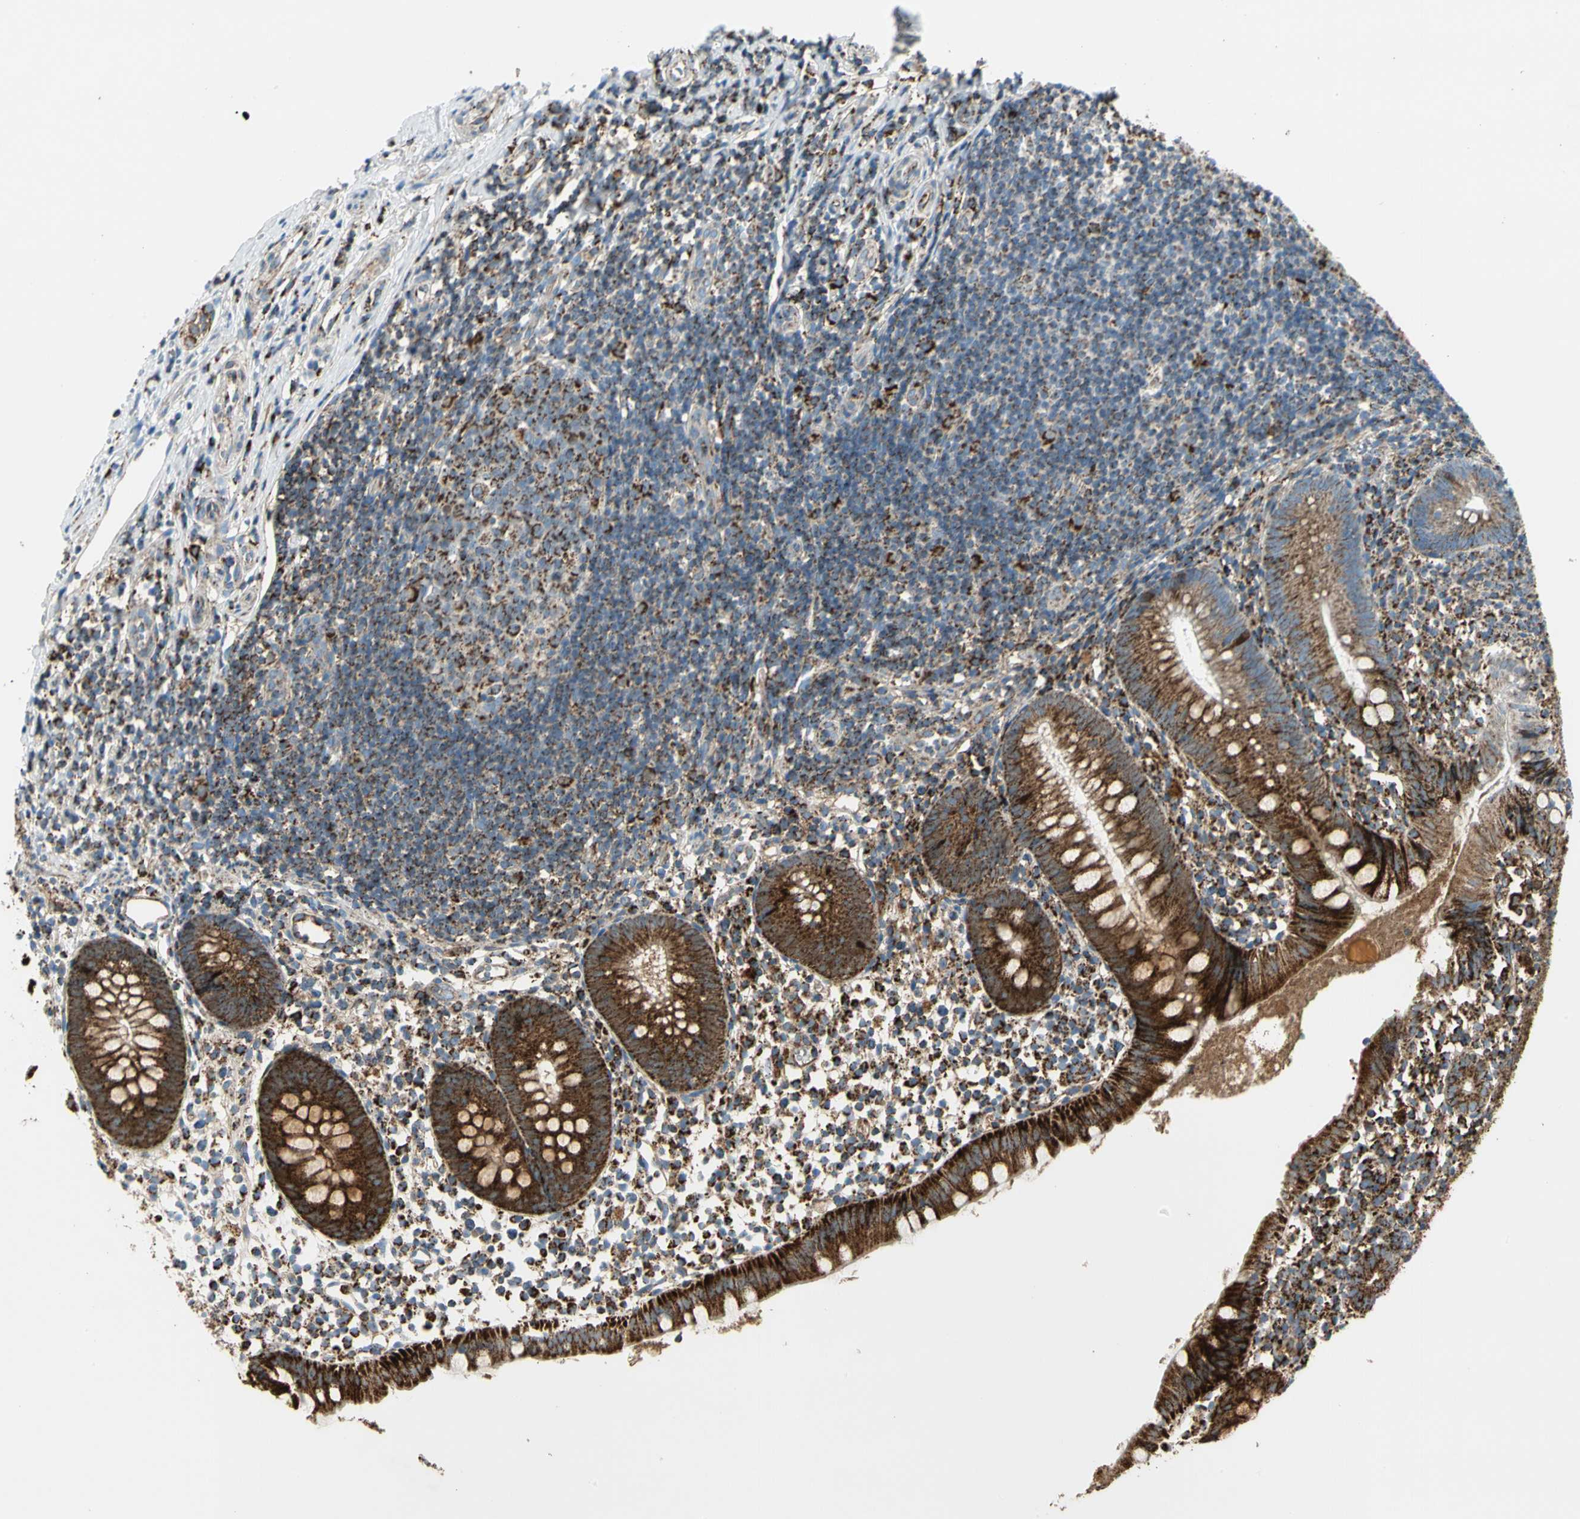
{"staining": {"intensity": "strong", "quantity": ">75%", "location": "cytoplasmic/membranous"}, "tissue": "appendix", "cell_type": "Glandular cells", "image_type": "normal", "snomed": [{"axis": "morphology", "description": "Normal tissue, NOS"}, {"axis": "topography", "description": "Appendix"}], "caption": "The micrograph reveals a brown stain indicating the presence of a protein in the cytoplasmic/membranous of glandular cells in appendix. The protein is shown in brown color, while the nuclei are stained blue.", "gene": "ME2", "patient": {"sex": "female", "age": 20}}